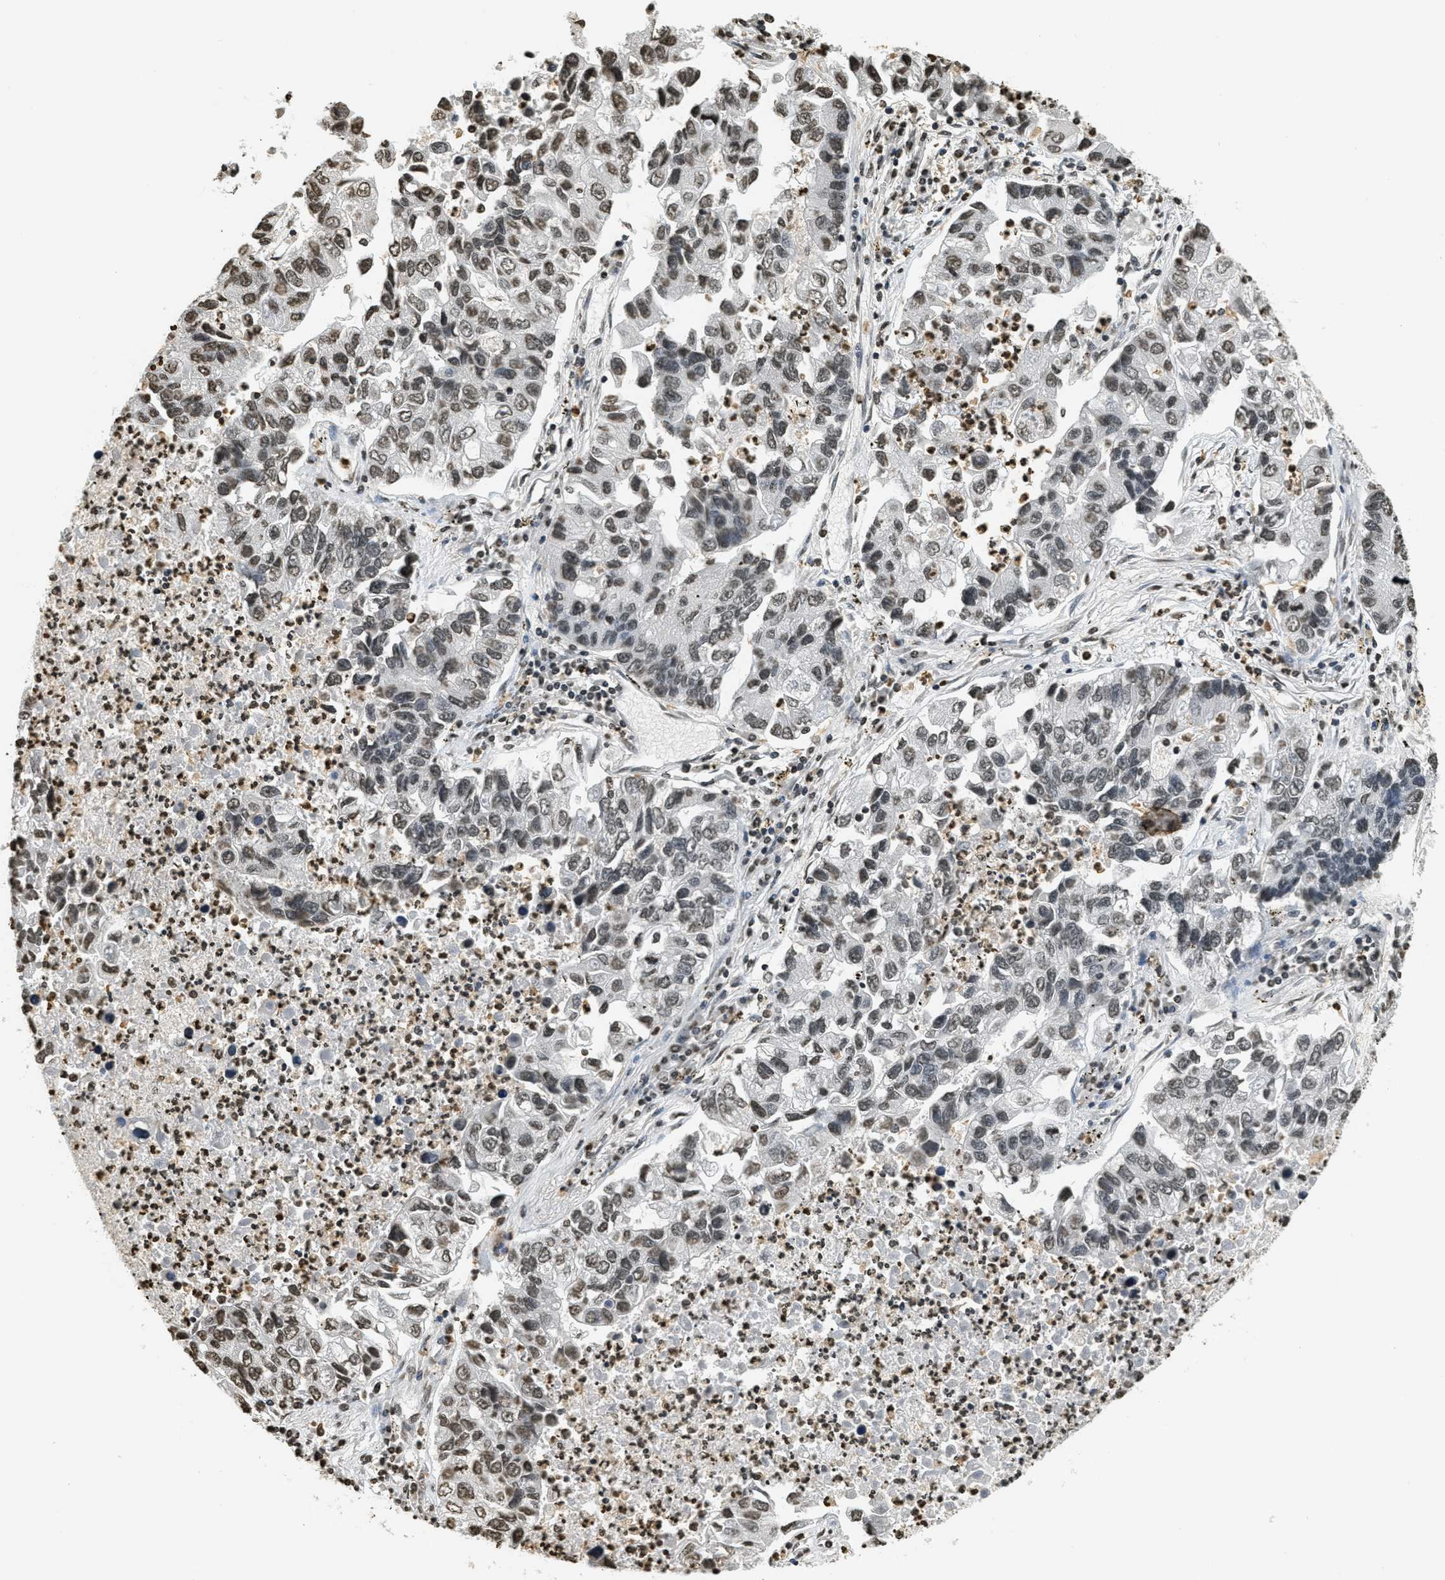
{"staining": {"intensity": "moderate", "quantity": ">75%", "location": "nuclear"}, "tissue": "lung cancer", "cell_type": "Tumor cells", "image_type": "cancer", "snomed": [{"axis": "morphology", "description": "Adenocarcinoma, NOS"}, {"axis": "topography", "description": "Lung"}], "caption": "The photomicrograph displays staining of lung cancer, revealing moderate nuclear protein staining (brown color) within tumor cells.", "gene": "LDB2", "patient": {"sex": "female", "age": 51}}